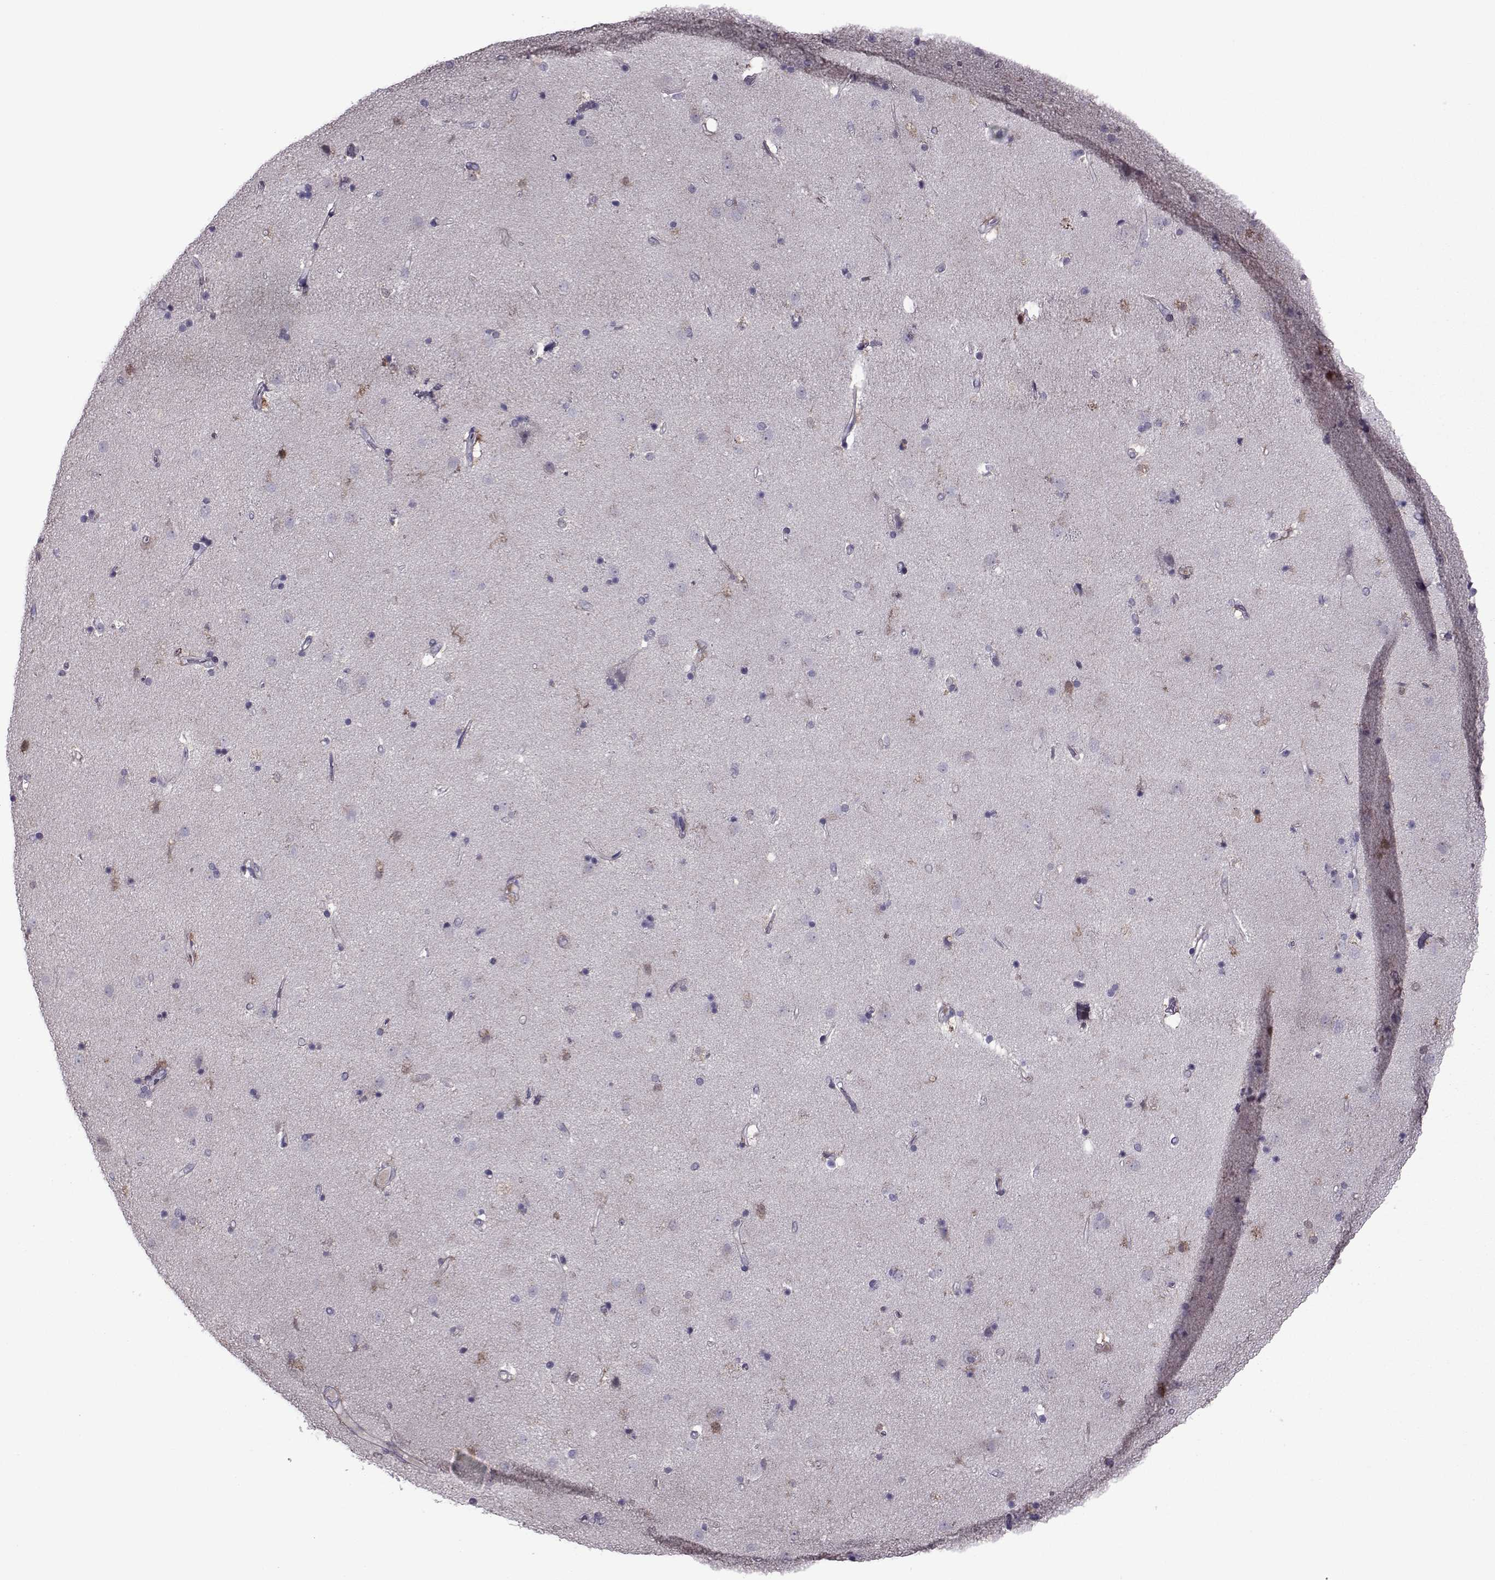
{"staining": {"intensity": "negative", "quantity": "none", "location": "none"}, "tissue": "caudate", "cell_type": "Glial cells", "image_type": "normal", "snomed": [{"axis": "morphology", "description": "Normal tissue, NOS"}, {"axis": "topography", "description": "Lateral ventricle wall"}], "caption": "Unremarkable caudate was stained to show a protein in brown. There is no significant staining in glial cells. (Brightfield microscopy of DAB immunohistochemistry (IHC) at high magnification).", "gene": "ASRGL1", "patient": {"sex": "female", "age": 71}}